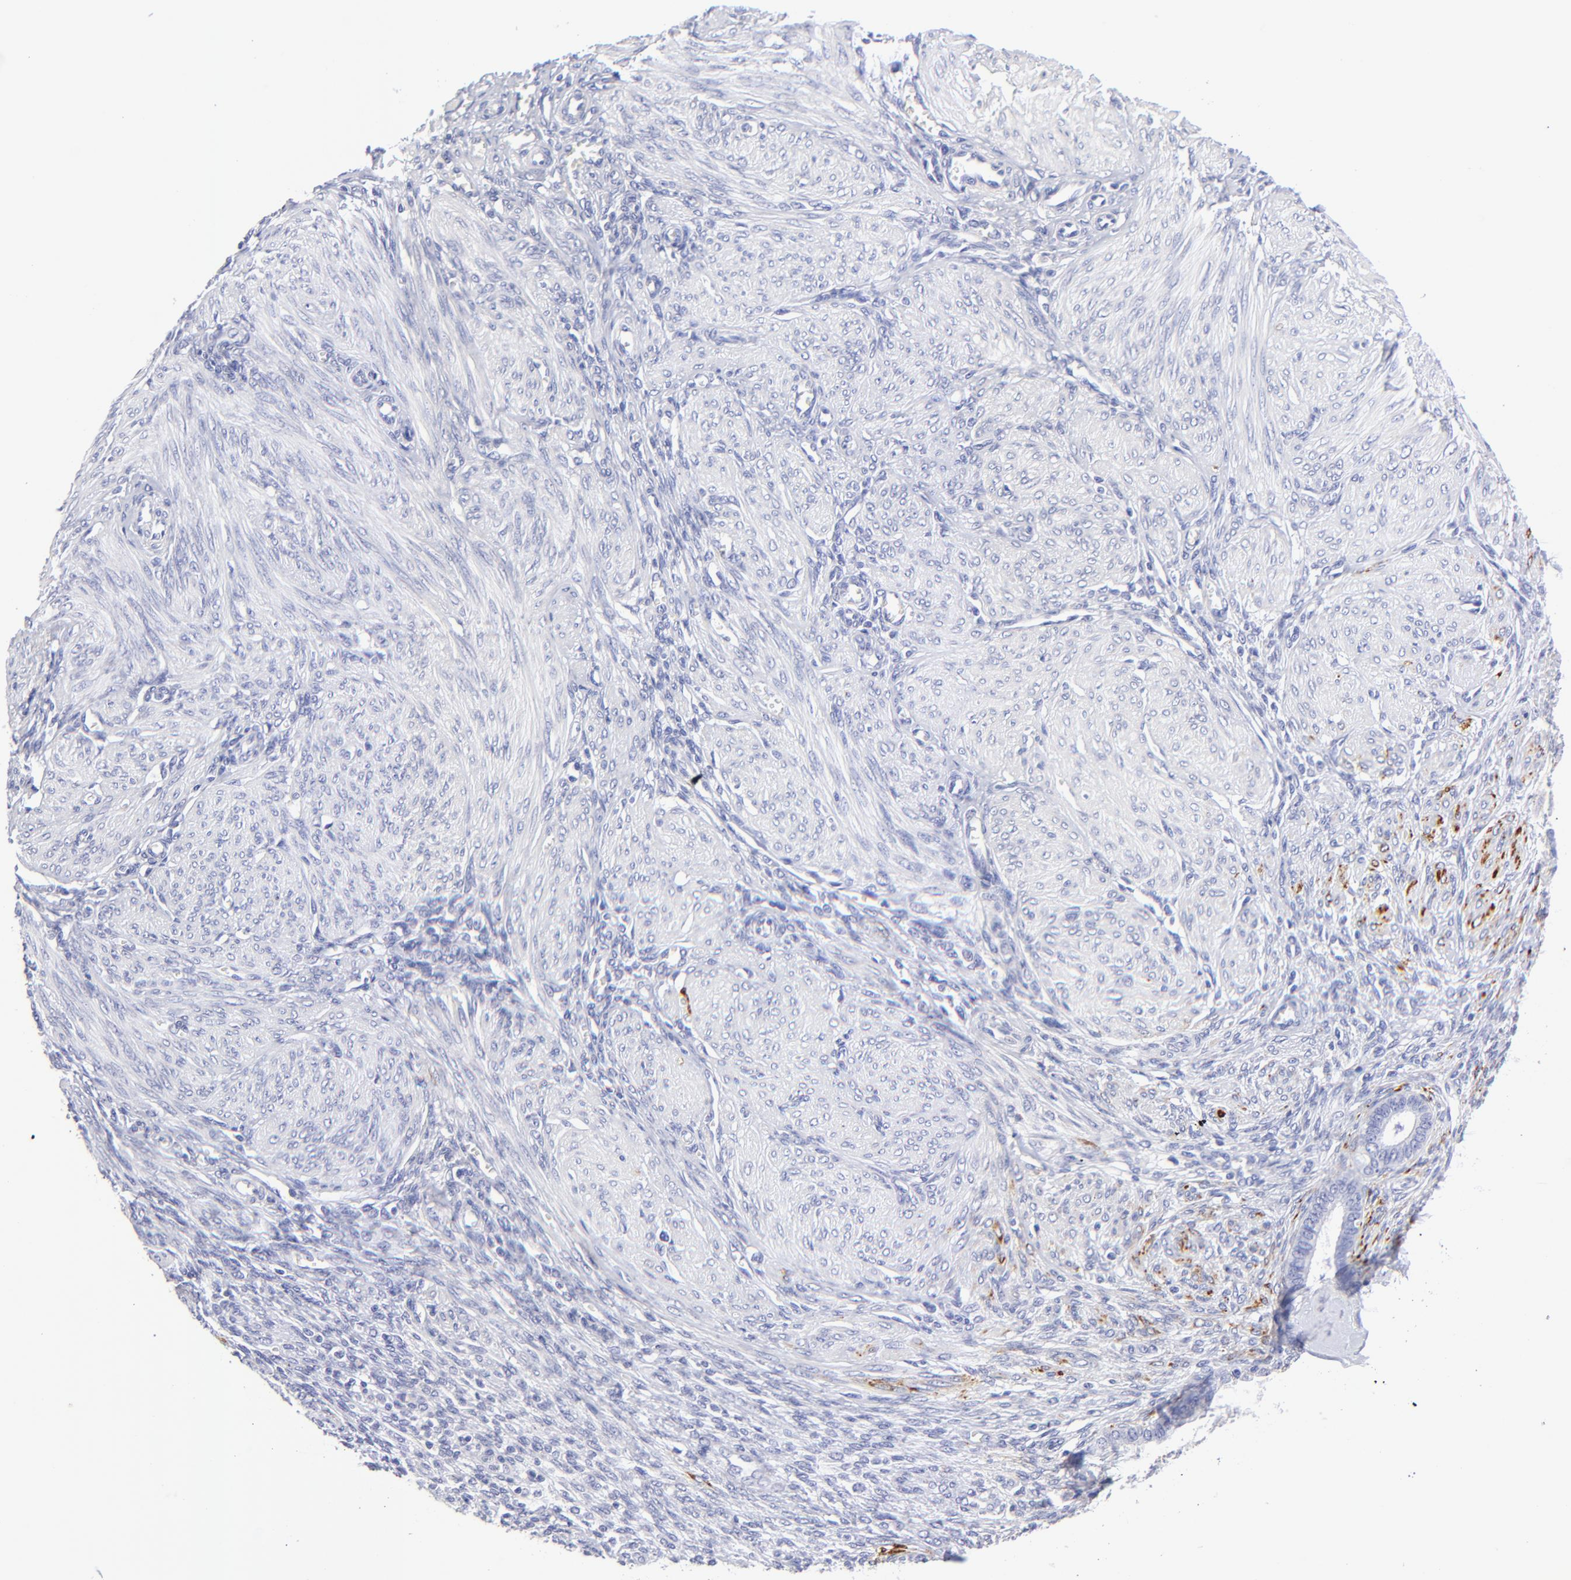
{"staining": {"intensity": "negative", "quantity": "none", "location": "none"}, "tissue": "endometrium", "cell_type": "Cells in endometrial stroma", "image_type": "normal", "snomed": [{"axis": "morphology", "description": "Normal tissue, NOS"}, {"axis": "topography", "description": "Endometrium"}], "caption": "Immunohistochemical staining of benign endometrium exhibits no significant positivity in cells in endometrial stroma.", "gene": "HORMAD2", "patient": {"sex": "female", "age": 72}}